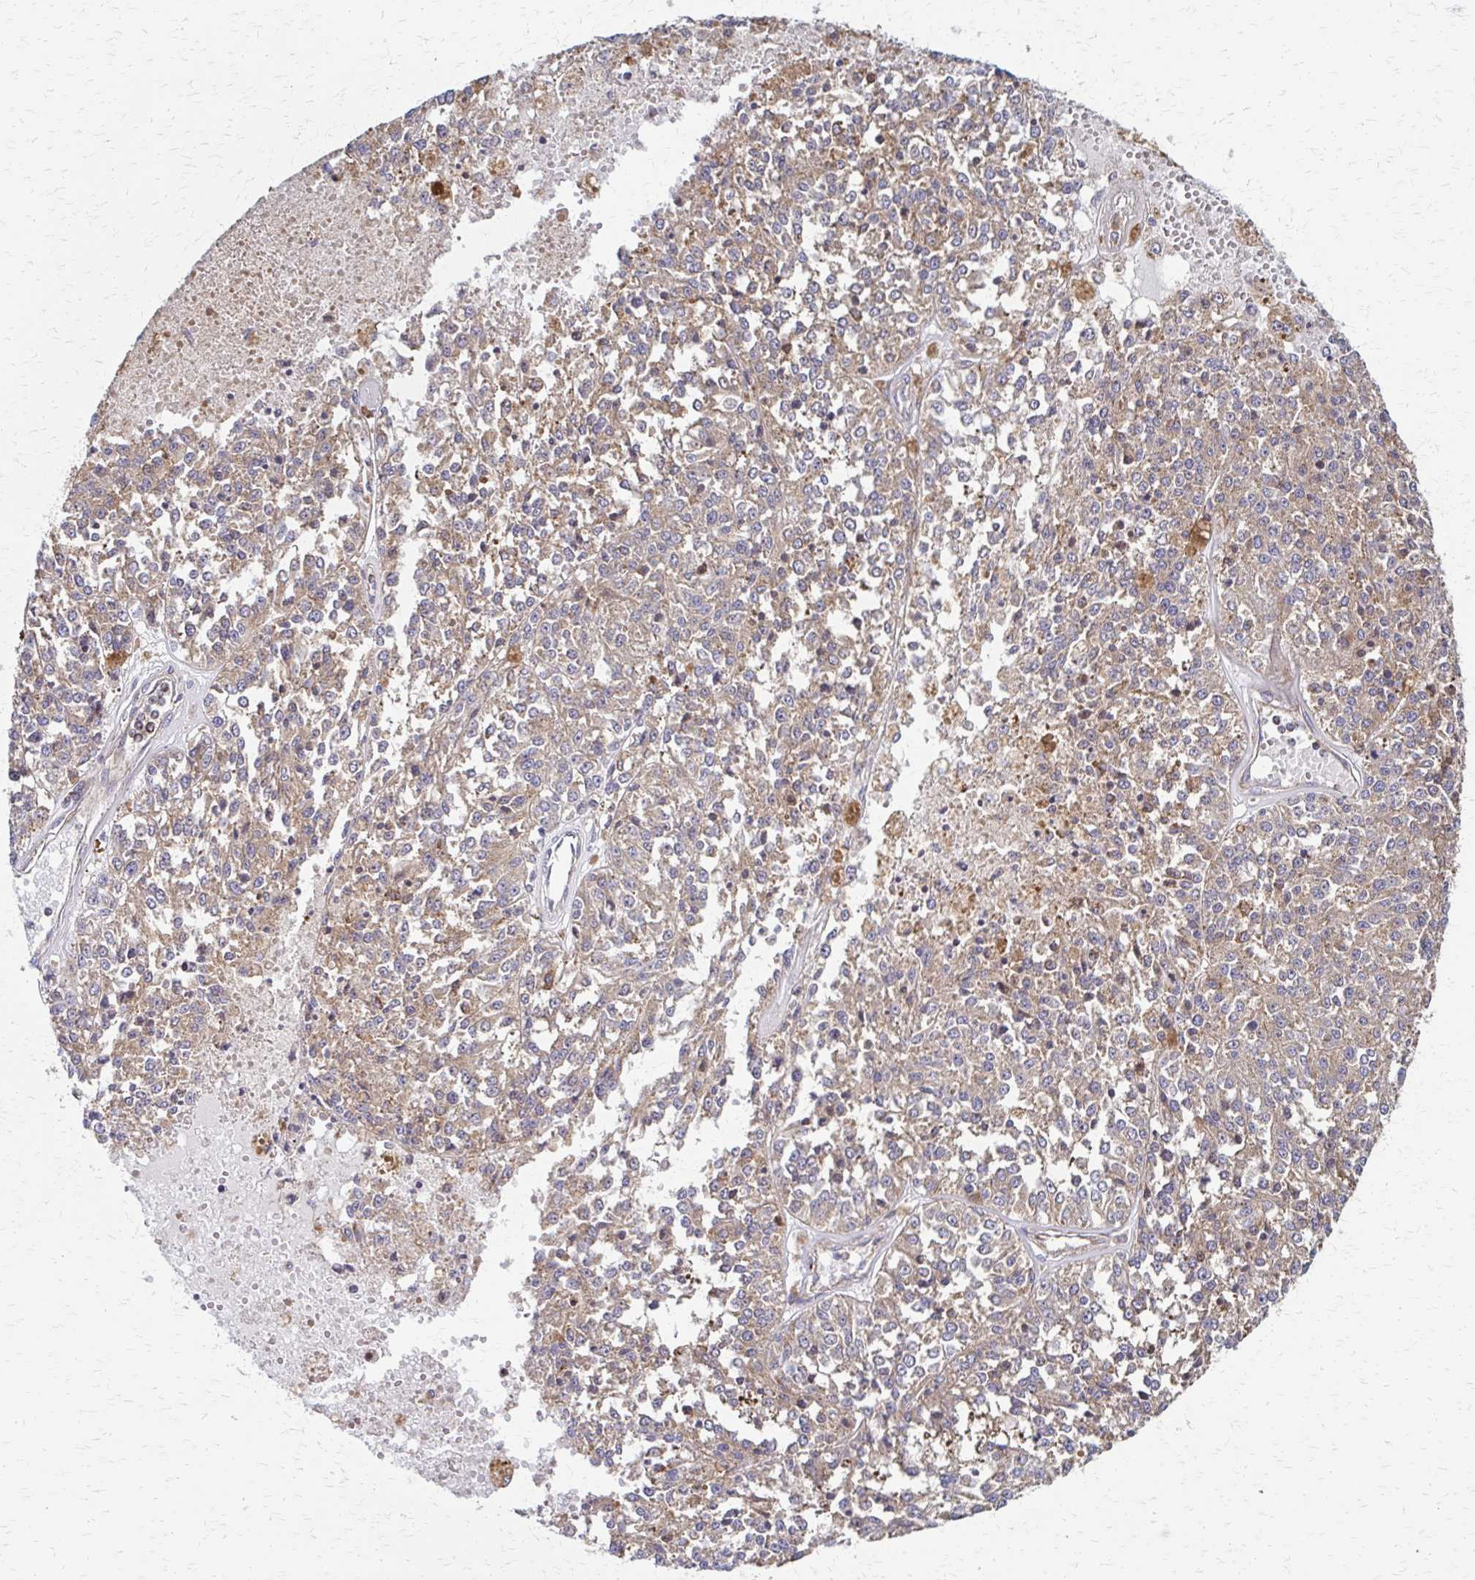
{"staining": {"intensity": "moderate", "quantity": ">75%", "location": "cytoplasmic/membranous"}, "tissue": "melanoma", "cell_type": "Tumor cells", "image_type": "cancer", "snomed": [{"axis": "morphology", "description": "Malignant melanoma, Metastatic site"}, {"axis": "topography", "description": "Lymph node"}], "caption": "Melanoma tissue shows moderate cytoplasmic/membranous expression in about >75% of tumor cells, visualized by immunohistochemistry. (DAB (3,3'-diaminobenzidine) = brown stain, brightfield microscopy at high magnification).", "gene": "EEF2", "patient": {"sex": "female", "age": 64}}